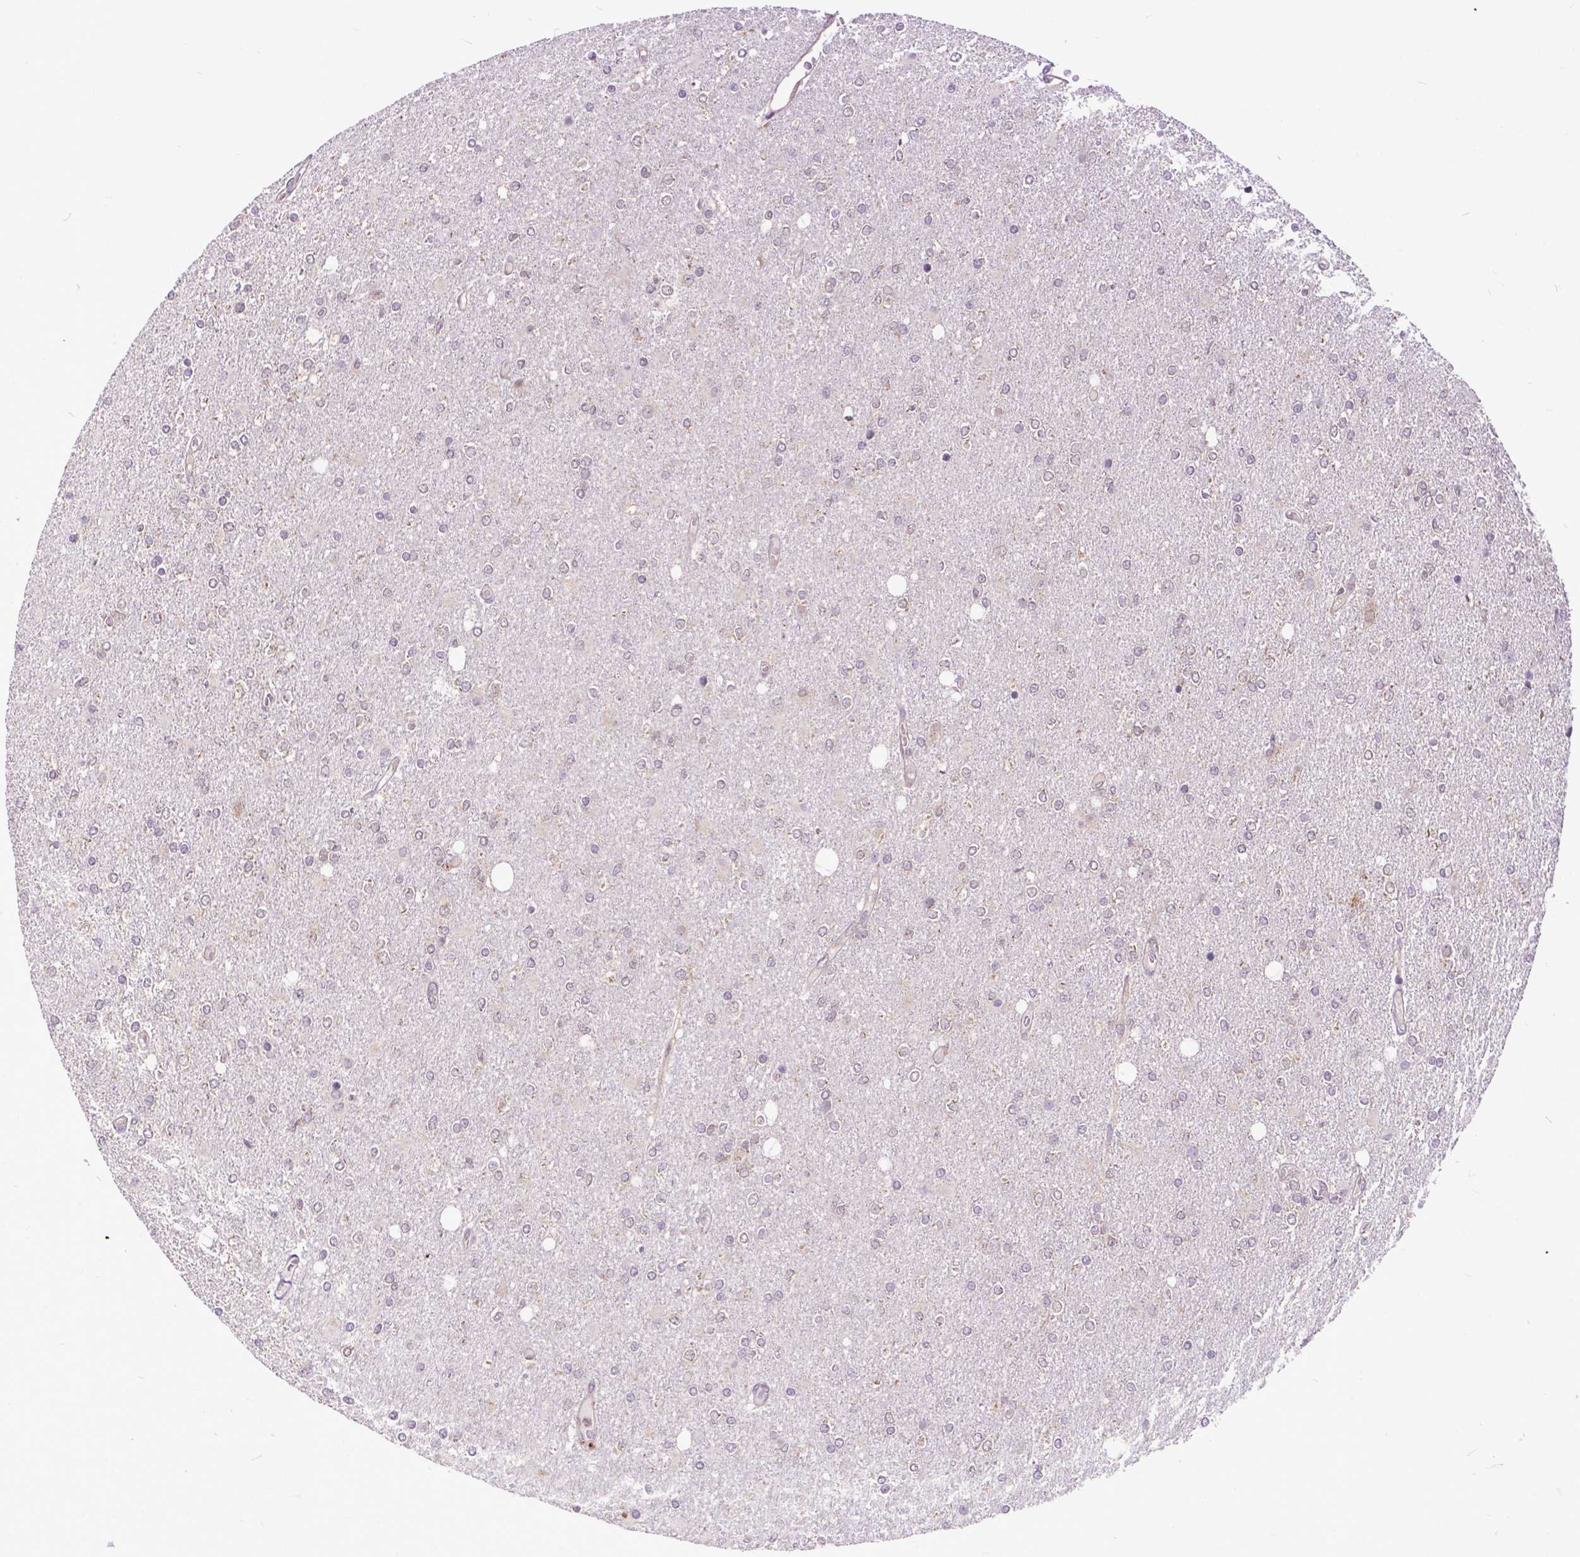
{"staining": {"intensity": "negative", "quantity": "none", "location": "none"}, "tissue": "glioma", "cell_type": "Tumor cells", "image_type": "cancer", "snomed": [{"axis": "morphology", "description": "Glioma, malignant, High grade"}, {"axis": "topography", "description": "Cerebral cortex"}], "caption": "This is a image of immunohistochemistry staining of glioma, which shows no positivity in tumor cells. Brightfield microscopy of immunohistochemistry stained with DAB (3,3'-diaminobenzidine) (brown) and hematoxylin (blue), captured at high magnification.", "gene": "ARL1", "patient": {"sex": "male", "age": 70}}